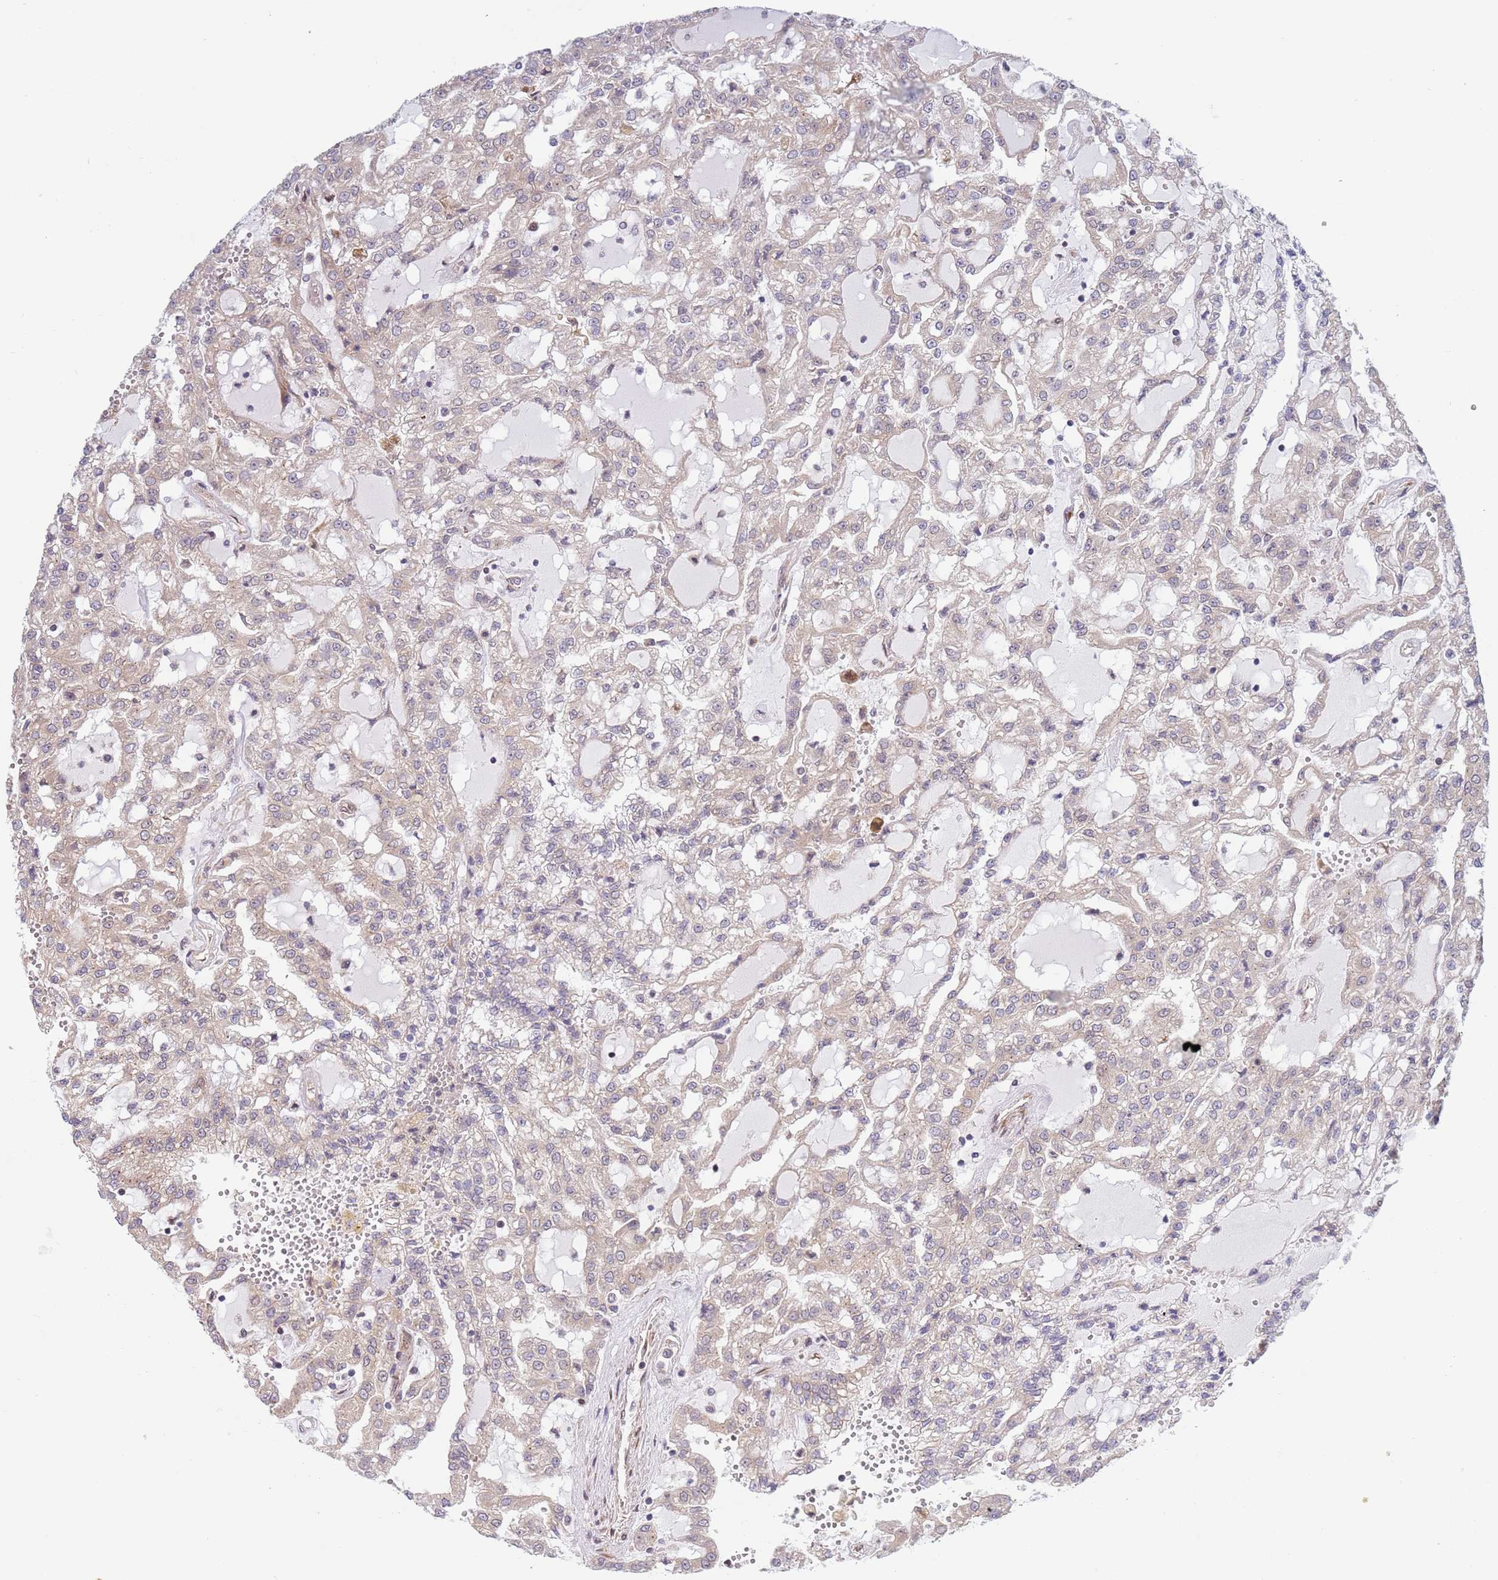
{"staining": {"intensity": "weak", "quantity": "<25%", "location": "cytoplasmic/membranous"}, "tissue": "renal cancer", "cell_type": "Tumor cells", "image_type": "cancer", "snomed": [{"axis": "morphology", "description": "Adenocarcinoma, NOS"}, {"axis": "topography", "description": "Kidney"}], "caption": "Immunohistochemistry (IHC) image of neoplastic tissue: adenocarcinoma (renal) stained with DAB displays no significant protein expression in tumor cells.", "gene": "TBX10", "patient": {"sex": "male", "age": 63}}